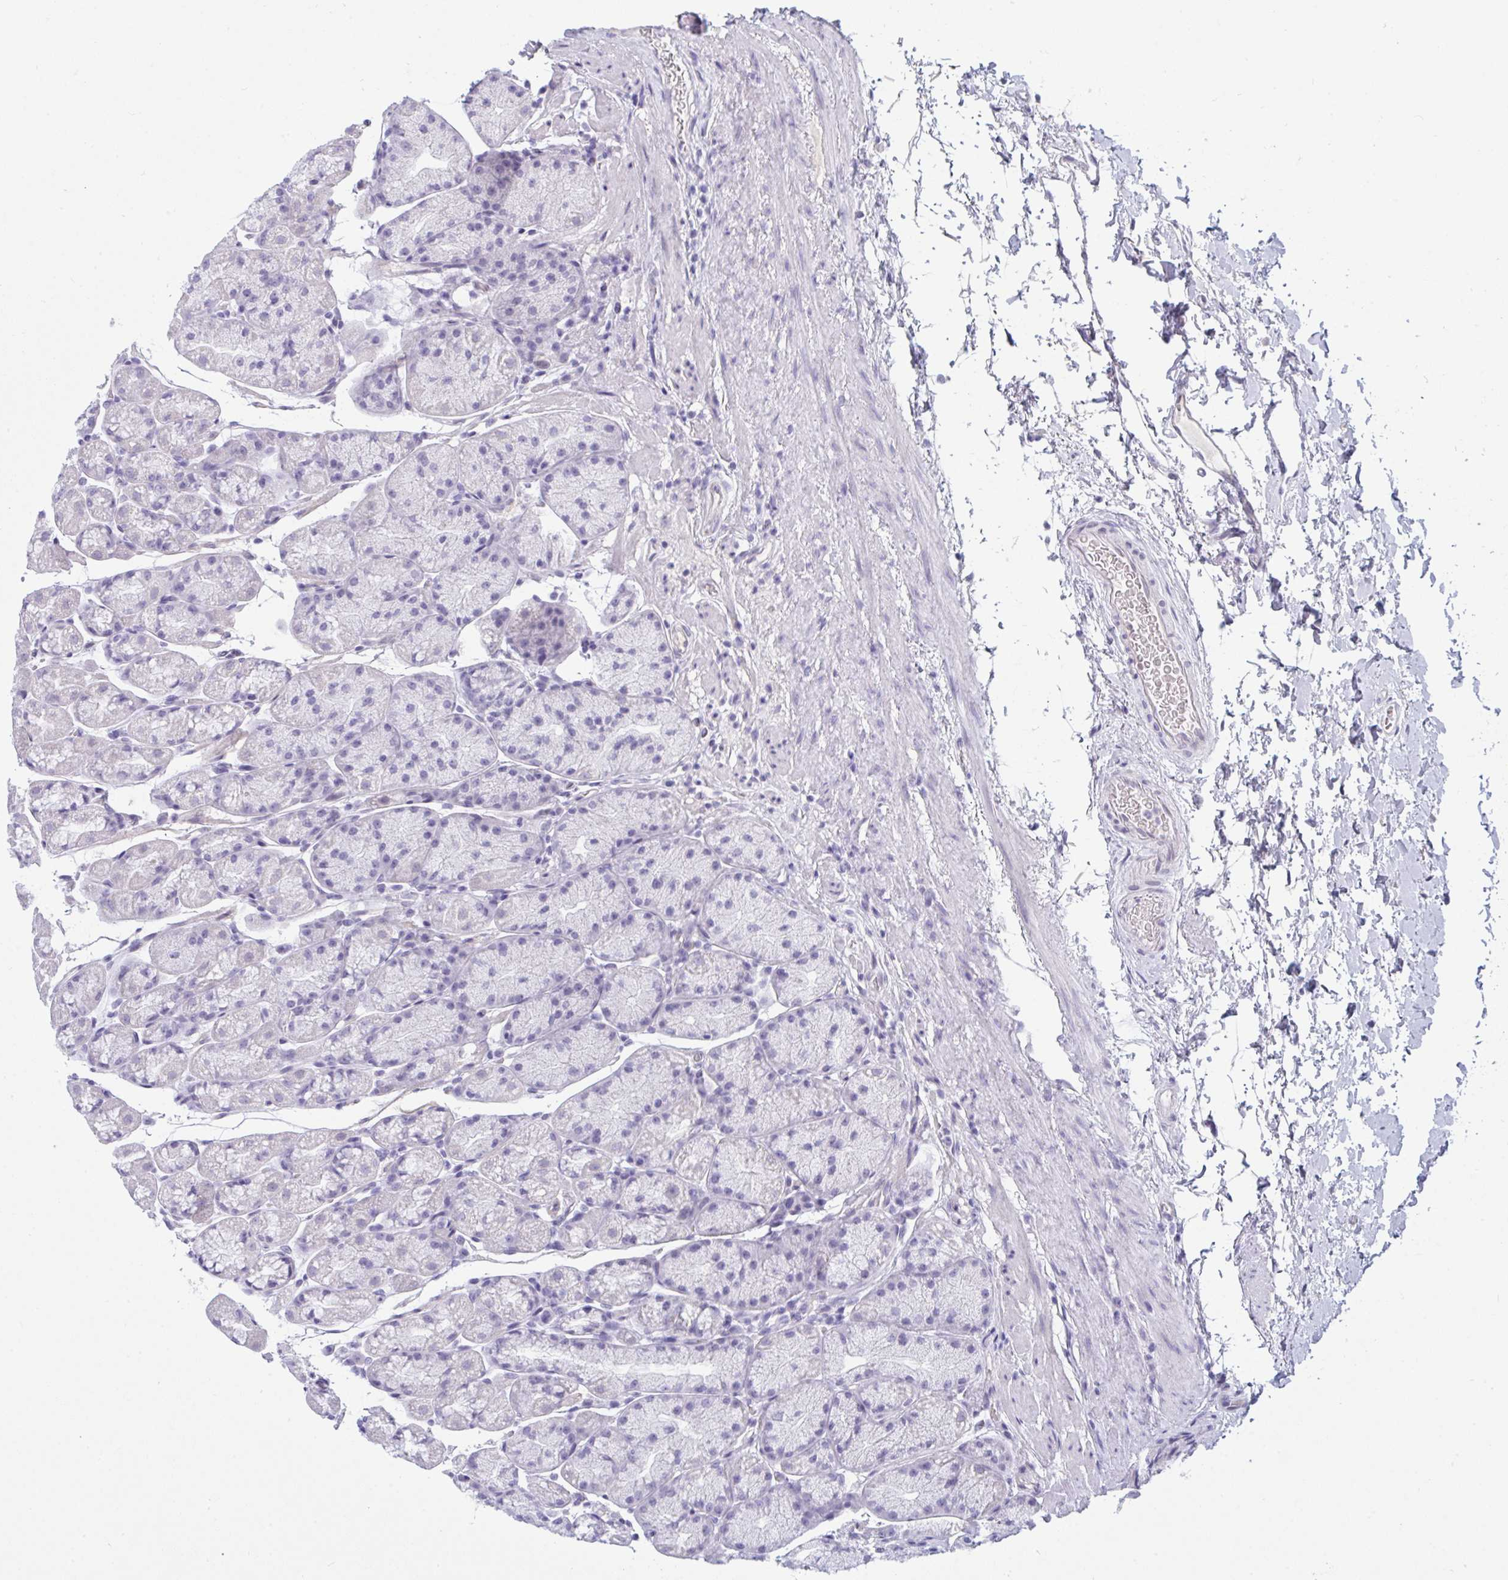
{"staining": {"intensity": "negative", "quantity": "none", "location": "none"}, "tissue": "stomach", "cell_type": "Glandular cells", "image_type": "normal", "snomed": [{"axis": "morphology", "description": "Normal tissue, NOS"}, {"axis": "topography", "description": "Stomach, lower"}], "caption": "A photomicrograph of stomach stained for a protein displays no brown staining in glandular cells. The staining was performed using DAB (3,3'-diaminobenzidine) to visualize the protein expression in brown, while the nuclei were stained in blue with hematoxylin (Magnification: 20x).", "gene": "PRDM9", "patient": {"sex": "male", "age": 67}}